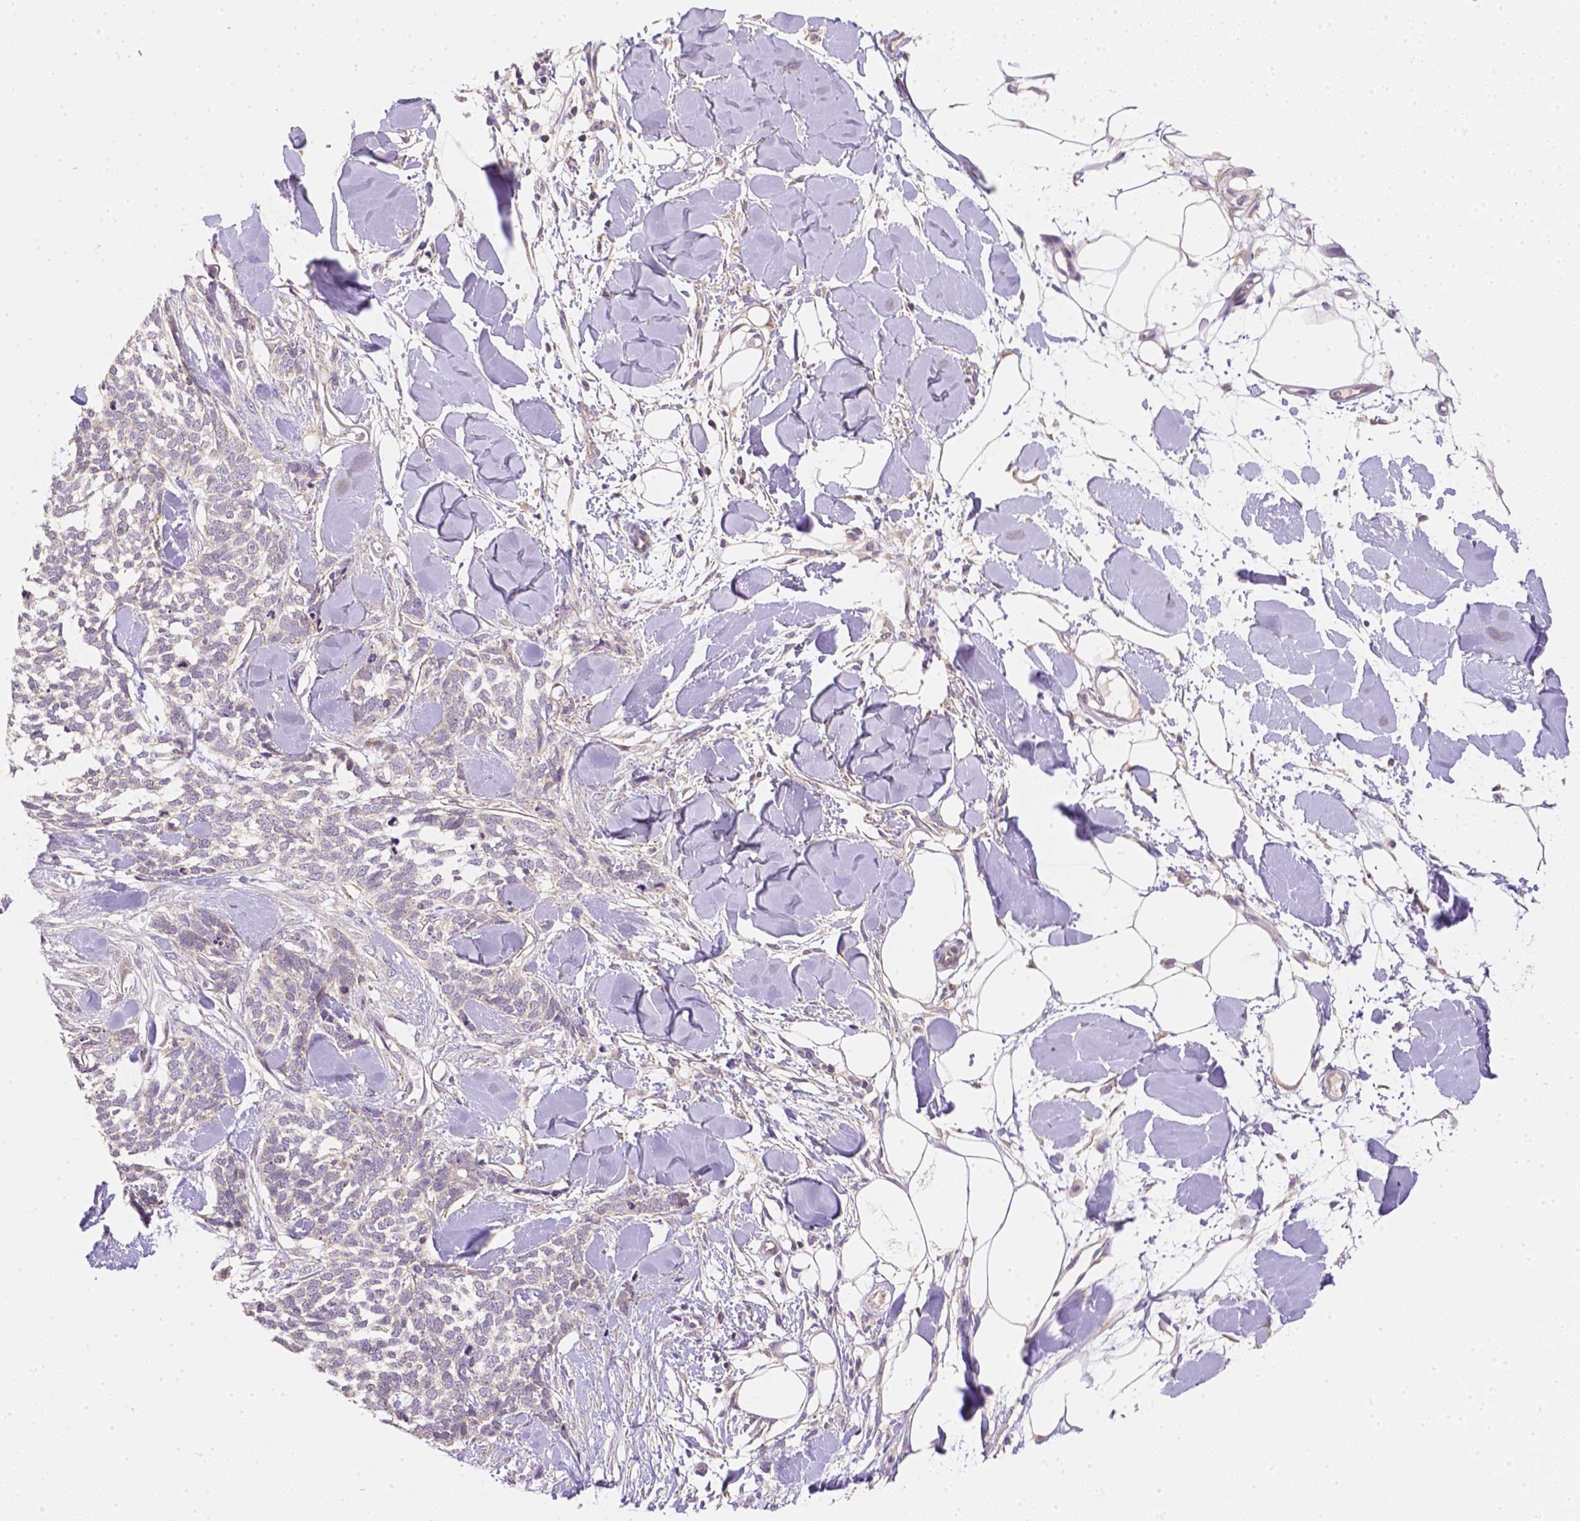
{"staining": {"intensity": "negative", "quantity": "none", "location": "none"}, "tissue": "skin cancer", "cell_type": "Tumor cells", "image_type": "cancer", "snomed": [{"axis": "morphology", "description": "Basal cell carcinoma"}, {"axis": "topography", "description": "Skin"}], "caption": "A high-resolution image shows immunohistochemistry staining of basal cell carcinoma (skin), which shows no significant staining in tumor cells.", "gene": "C10orf67", "patient": {"sex": "female", "age": 59}}